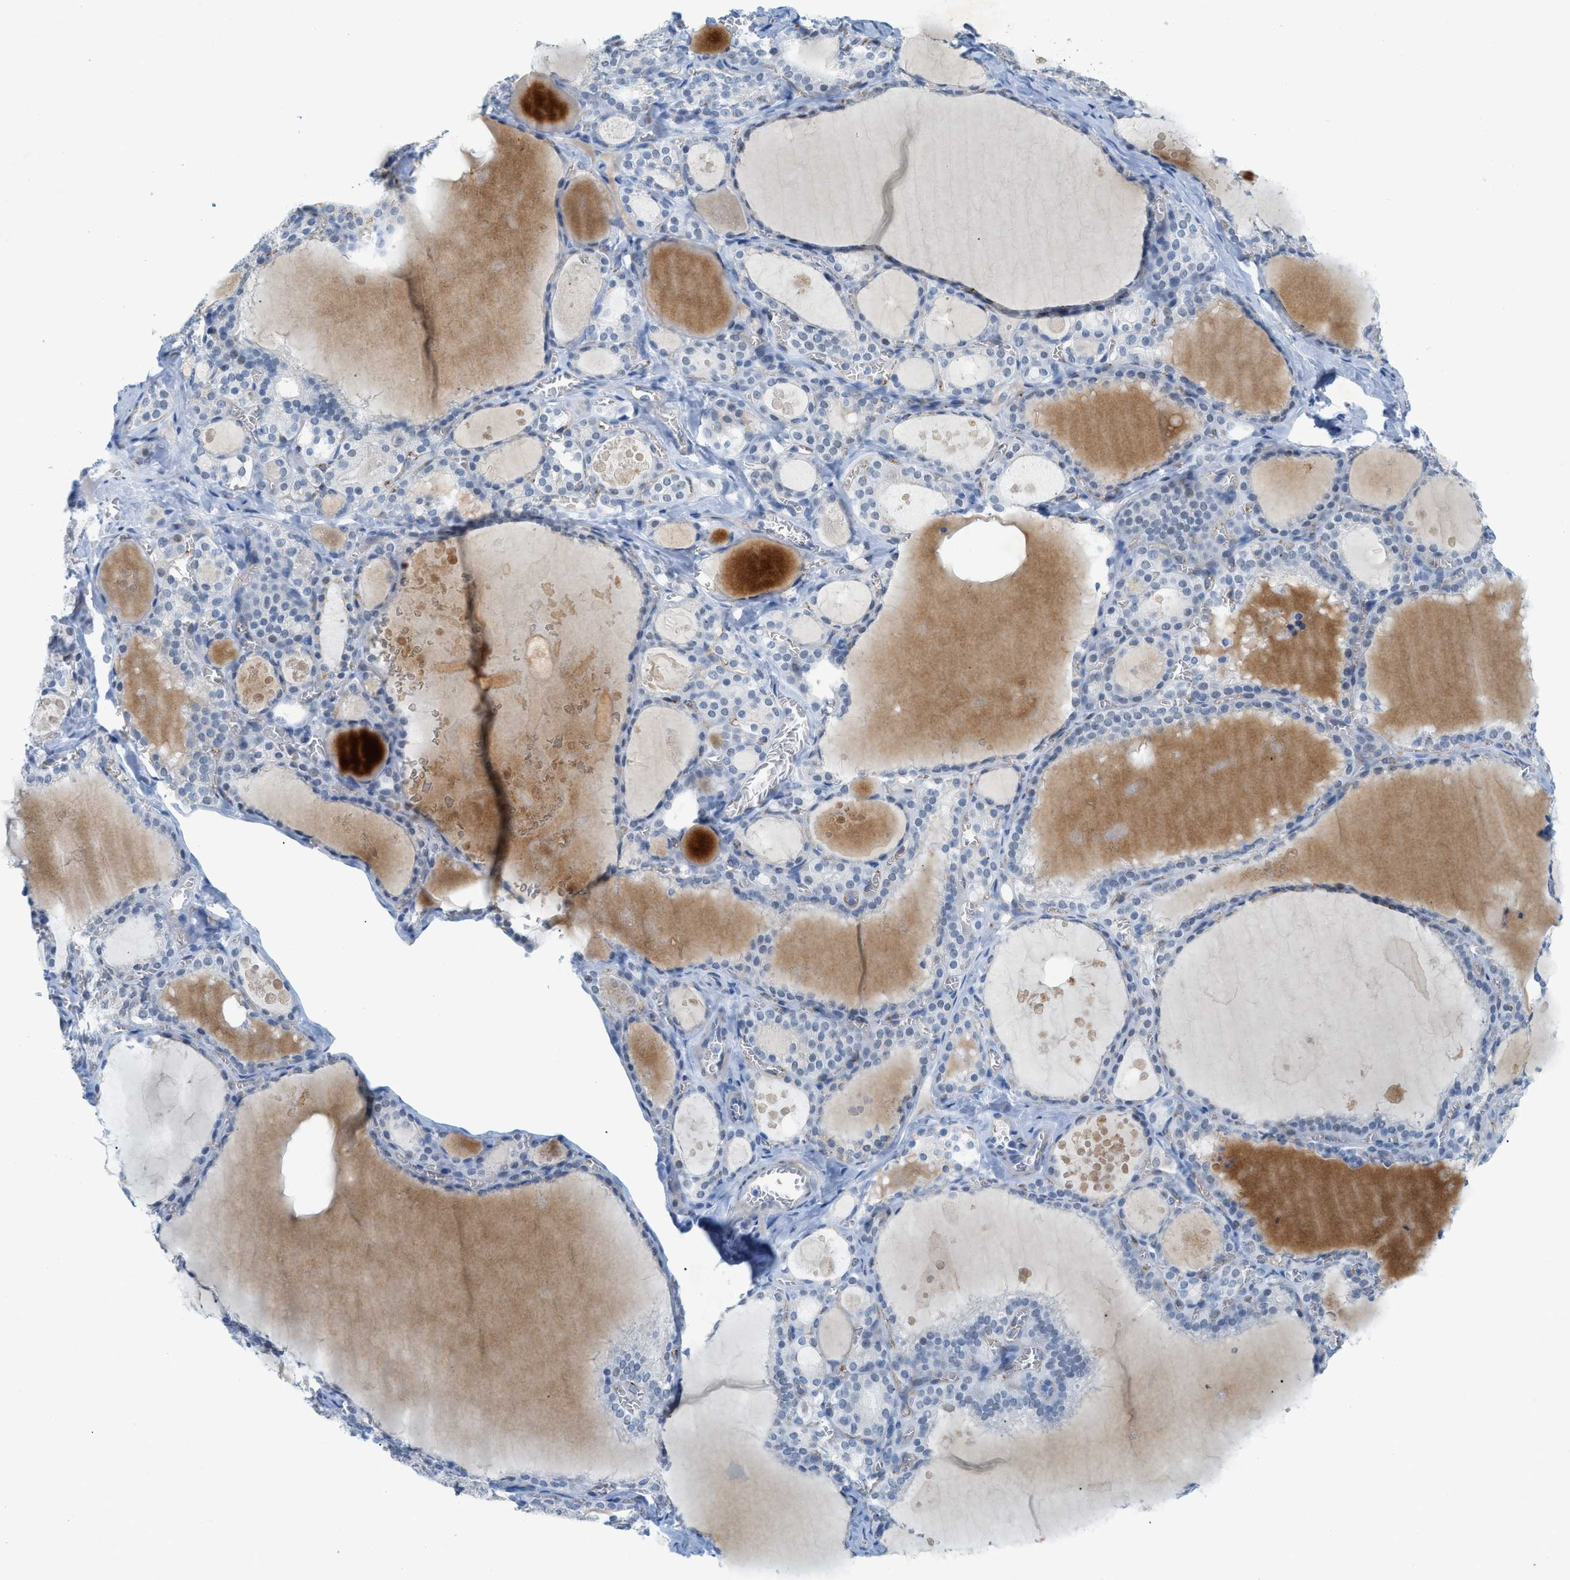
{"staining": {"intensity": "negative", "quantity": "none", "location": "none"}, "tissue": "thyroid gland", "cell_type": "Glandular cells", "image_type": "normal", "snomed": [{"axis": "morphology", "description": "Normal tissue, NOS"}, {"axis": "topography", "description": "Thyroid gland"}], "caption": "High power microscopy photomicrograph of an immunohistochemistry (IHC) photomicrograph of benign thyroid gland, revealing no significant positivity in glandular cells.", "gene": "HLTF", "patient": {"sex": "male", "age": 56}}